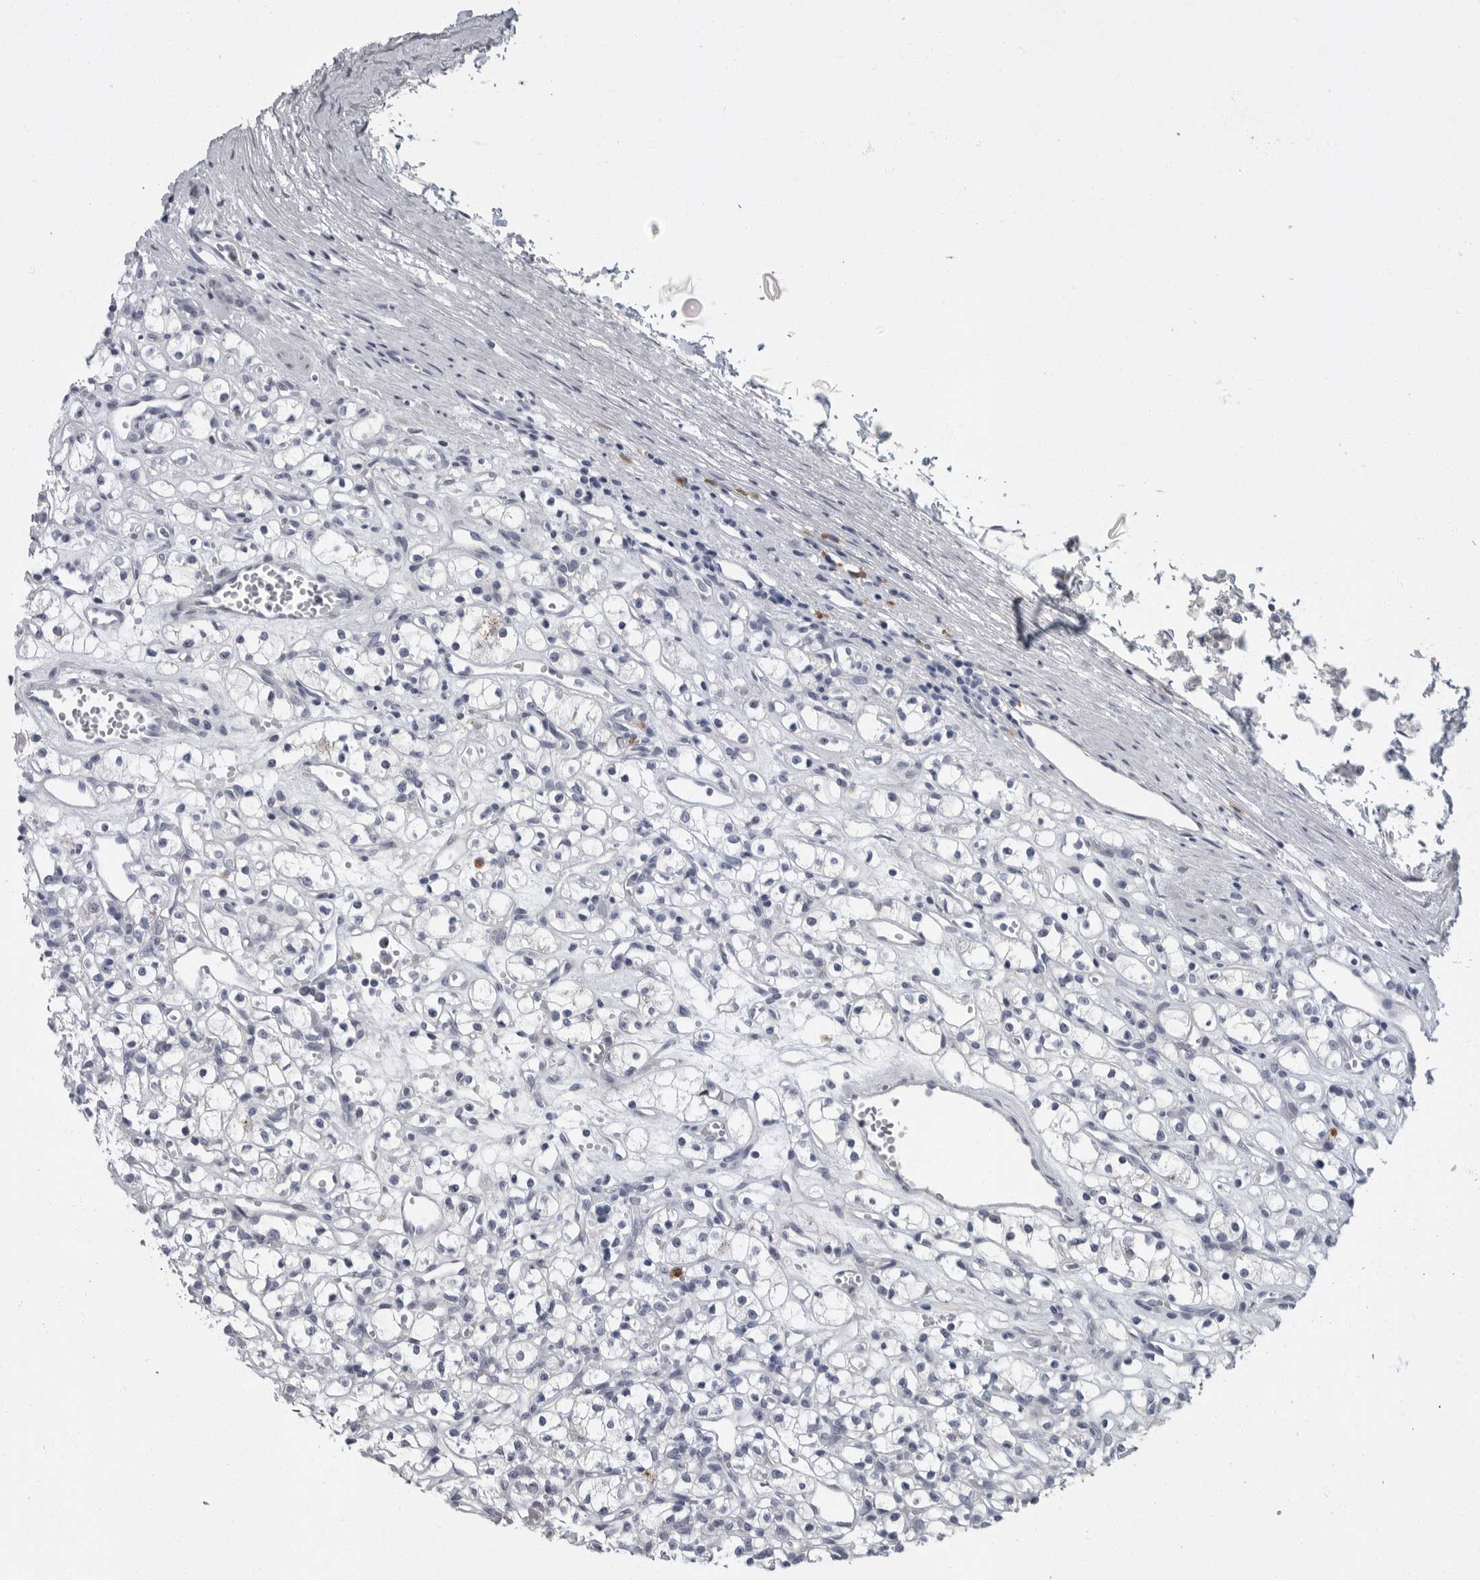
{"staining": {"intensity": "negative", "quantity": "none", "location": "none"}, "tissue": "renal cancer", "cell_type": "Tumor cells", "image_type": "cancer", "snomed": [{"axis": "morphology", "description": "Adenocarcinoma, NOS"}, {"axis": "topography", "description": "Kidney"}], "caption": "Tumor cells show no significant protein expression in renal cancer (adenocarcinoma).", "gene": "SLC25A39", "patient": {"sex": "female", "age": 59}}